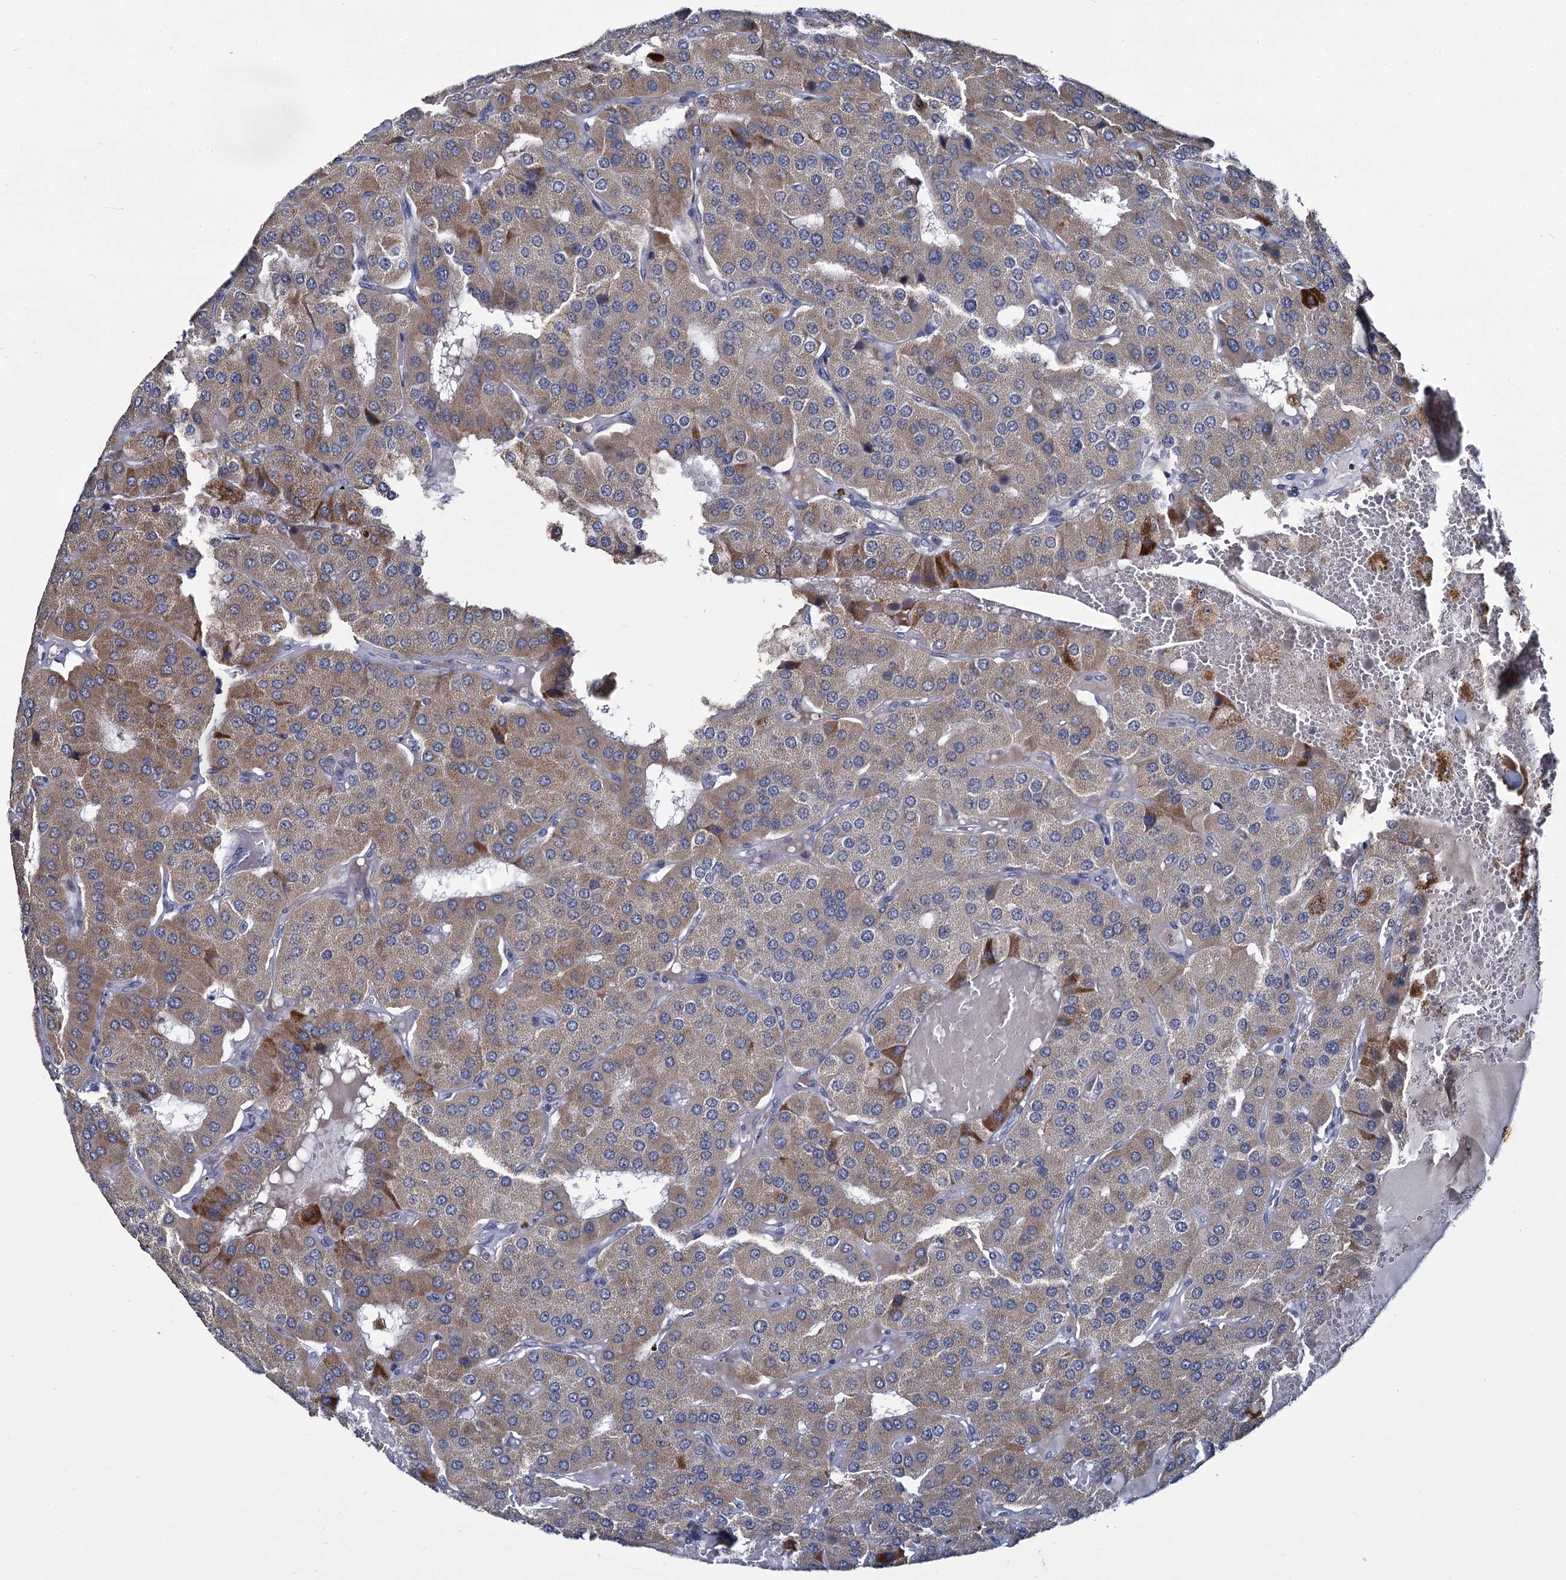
{"staining": {"intensity": "moderate", "quantity": ">75%", "location": "cytoplasmic/membranous"}, "tissue": "parathyroid gland", "cell_type": "Glandular cells", "image_type": "normal", "snomed": [{"axis": "morphology", "description": "Normal tissue, NOS"}, {"axis": "morphology", "description": "Adenoma, NOS"}, {"axis": "topography", "description": "Parathyroid gland"}], "caption": "Moderate cytoplasmic/membranous expression for a protein is appreciated in approximately >75% of glandular cells of unremarkable parathyroid gland using immunohistochemistry (IHC).", "gene": "RPUSD4", "patient": {"sex": "female", "age": 86}}